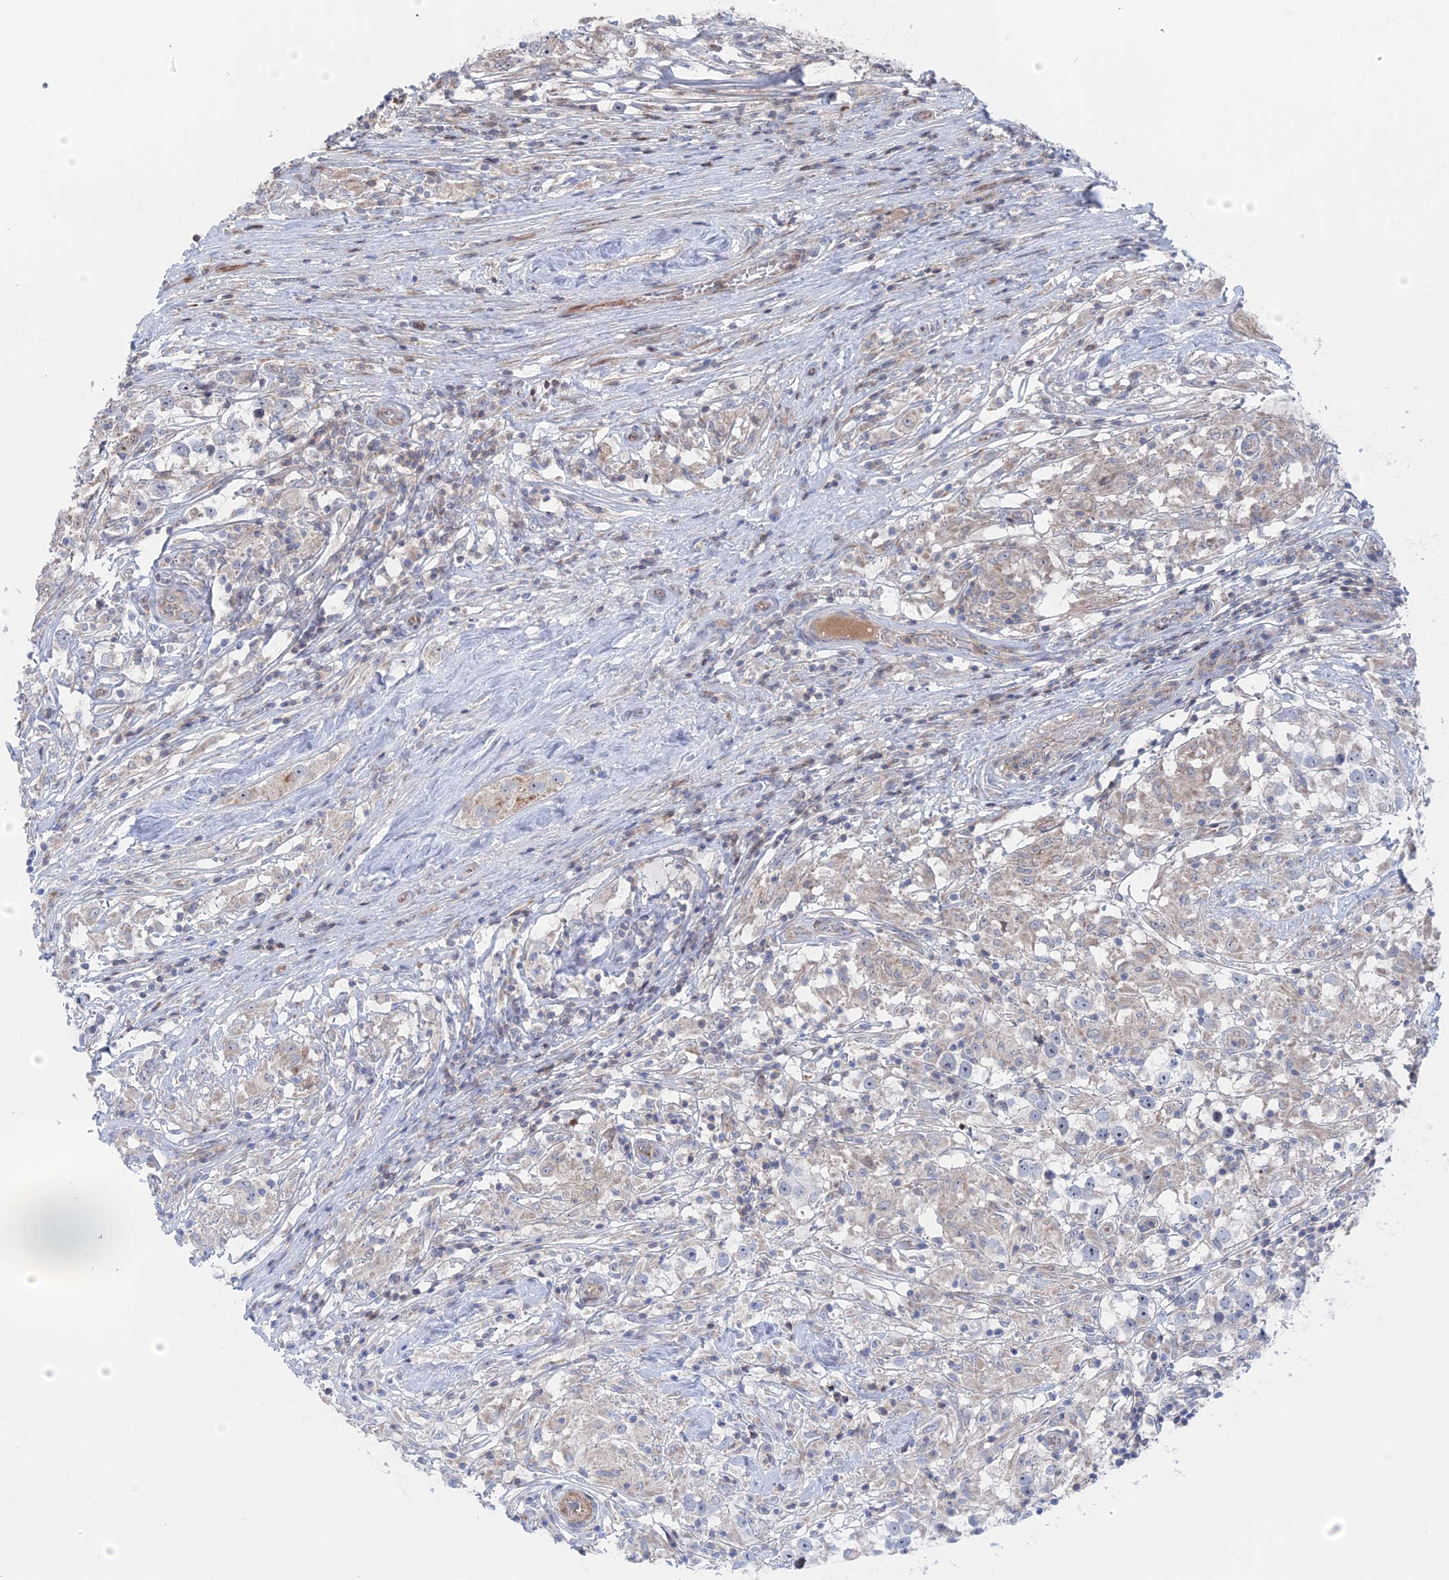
{"staining": {"intensity": "negative", "quantity": "none", "location": "none"}, "tissue": "testis cancer", "cell_type": "Tumor cells", "image_type": "cancer", "snomed": [{"axis": "morphology", "description": "Seminoma, NOS"}, {"axis": "topography", "description": "Testis"}], "caption": "IHC photomicrograph of human seminoma (testis) stained for a protein (brown), which displays no staining in tumor cells.", "gene": "IL7", "patient": {"sex": "male", "age": 46}}